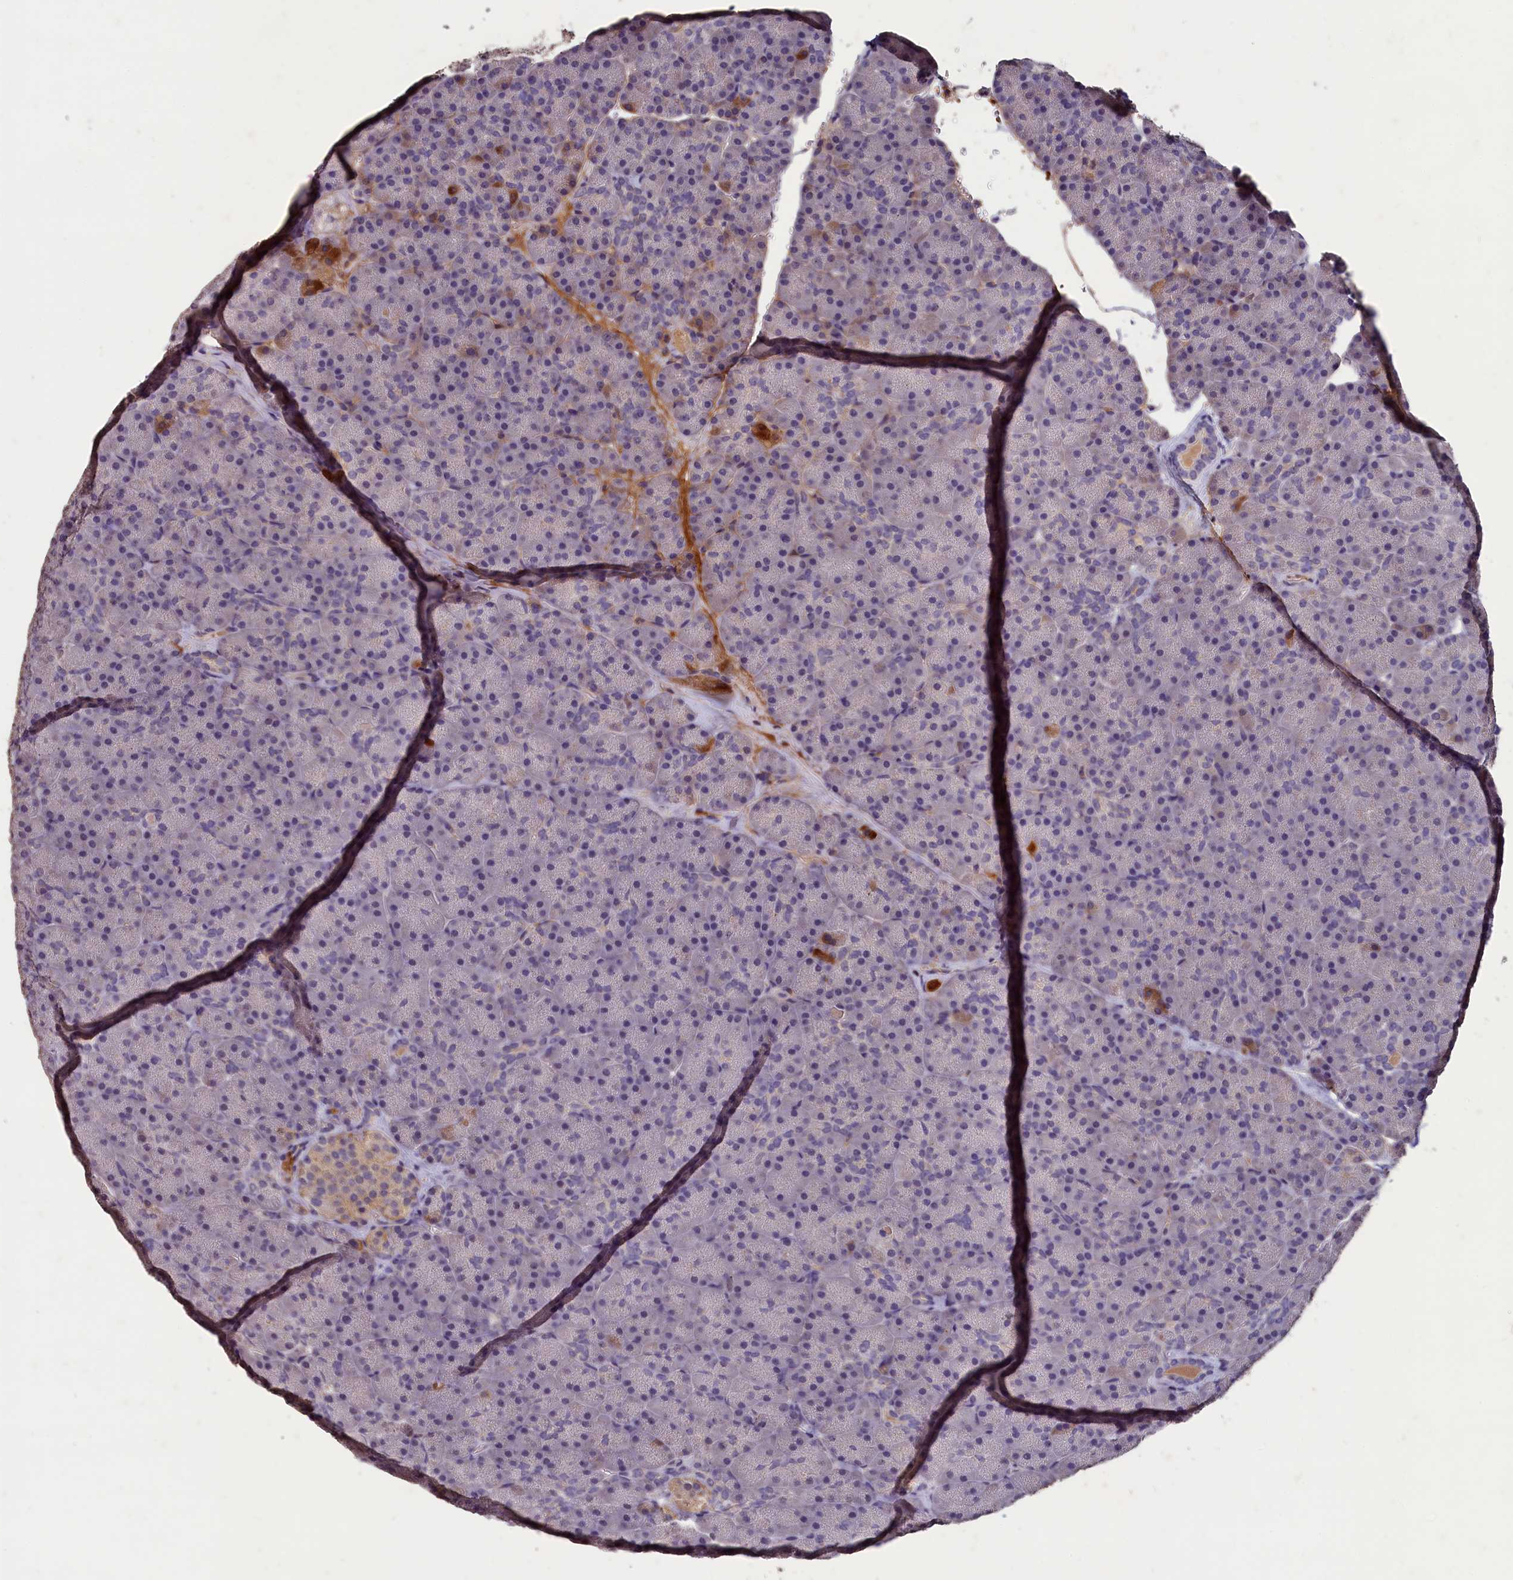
{"staining": {"intensity": "strong", "quantity": "<25%", "location": "cytoplasmic/membranous"}, "tissue": "pancreas", "cell_type": "Exocrine glandular cells", "image_type": "normal", "snomed": [{"axis": "morphology", "description": "Normal tissue, NOS"}, {"axis": "topography", "description": "Pancreas"}], "caption": "High-power microscopy captured an immunohistochemistry (IHC) image of normal pancreas, revealing strong cytoplasmic/membranous staining in approximately <25% of exocrine glandular cells.", "gene": "CSTPP1", "patient": {"sex": "male", "age": 36}}